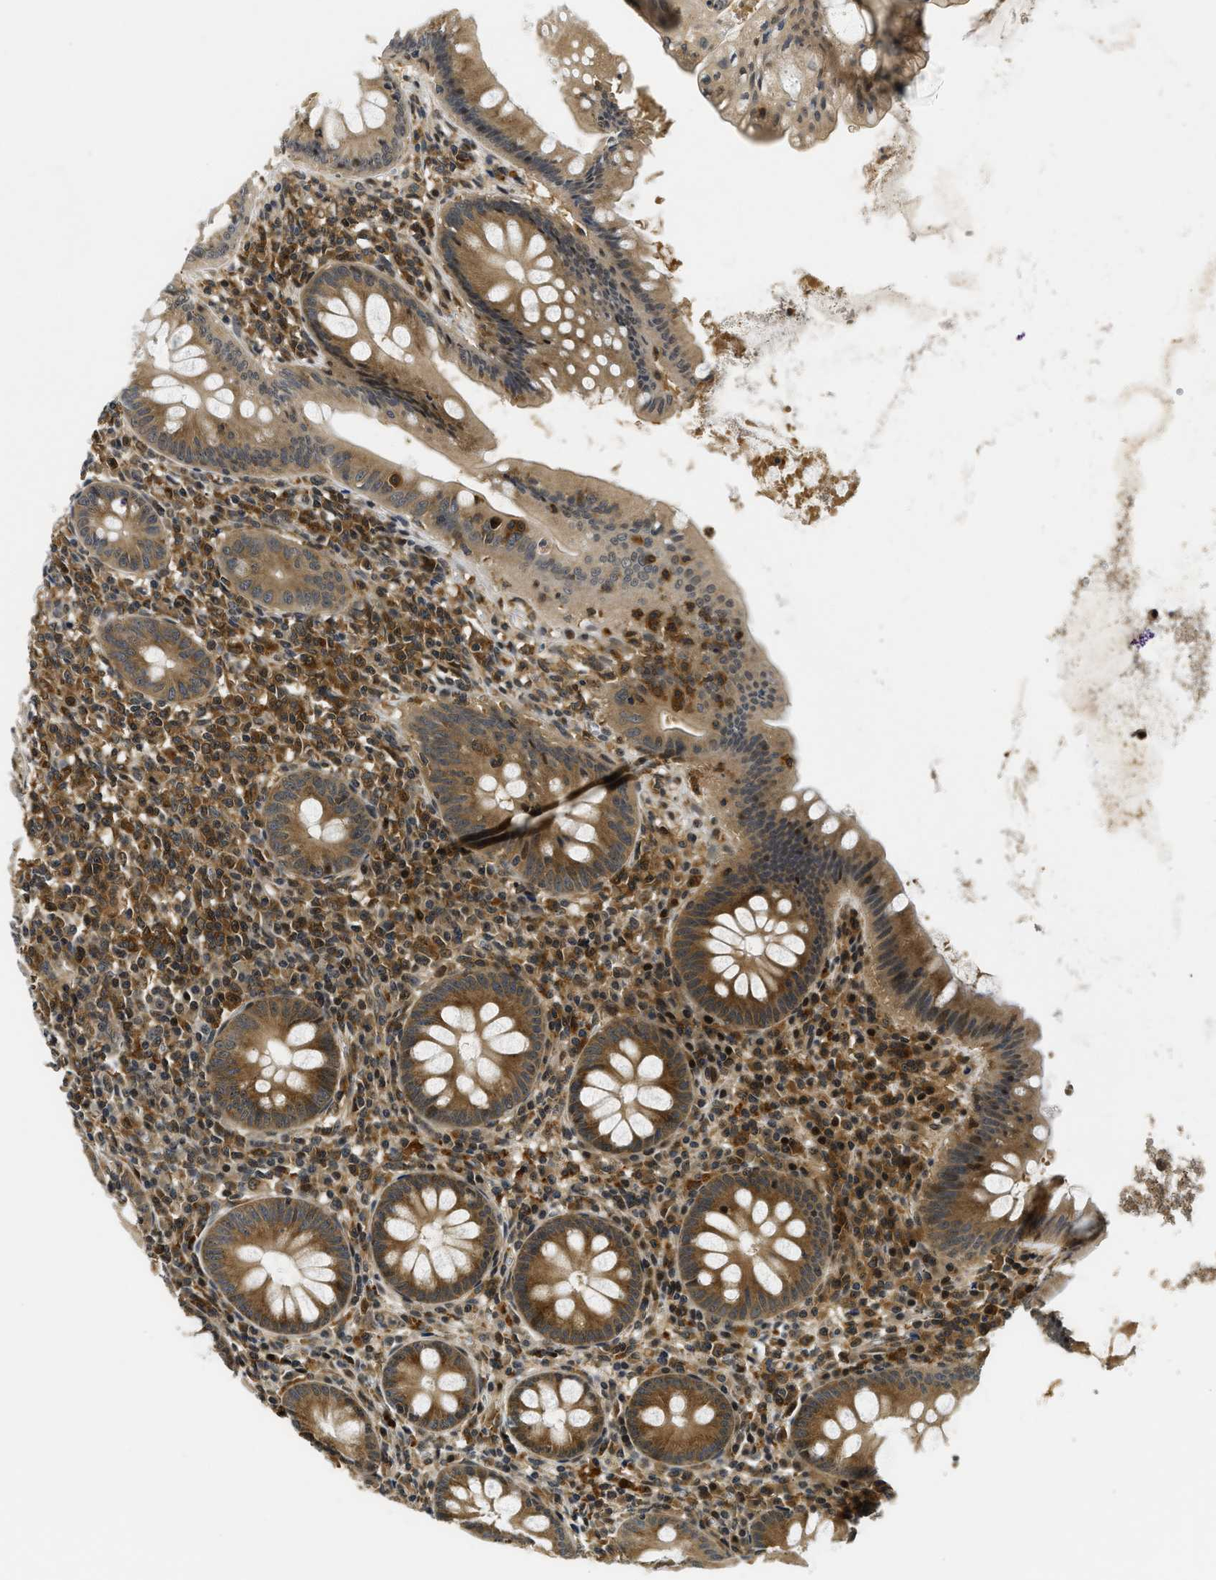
{"staining": {"intensity": "moderate", "quantity": ">75%", "location": "cytoplasmic/membranous"}, "tissue": "appendix", "cell_type": "Glandular cells", "image_type": "normal", "snomed": [{"axis": "morphology", "description": "Normal tissue, NOS"}, {"axis": "topography", "description": "Appendix"}], "caption": "Appendix stained for a protein (brown) exhibits moderate cytoplasmic/membranous positive expression in approximately >75% of glandular cells.", "gene": "ADSL", "patient": {"sex": "male", "age": 56}}